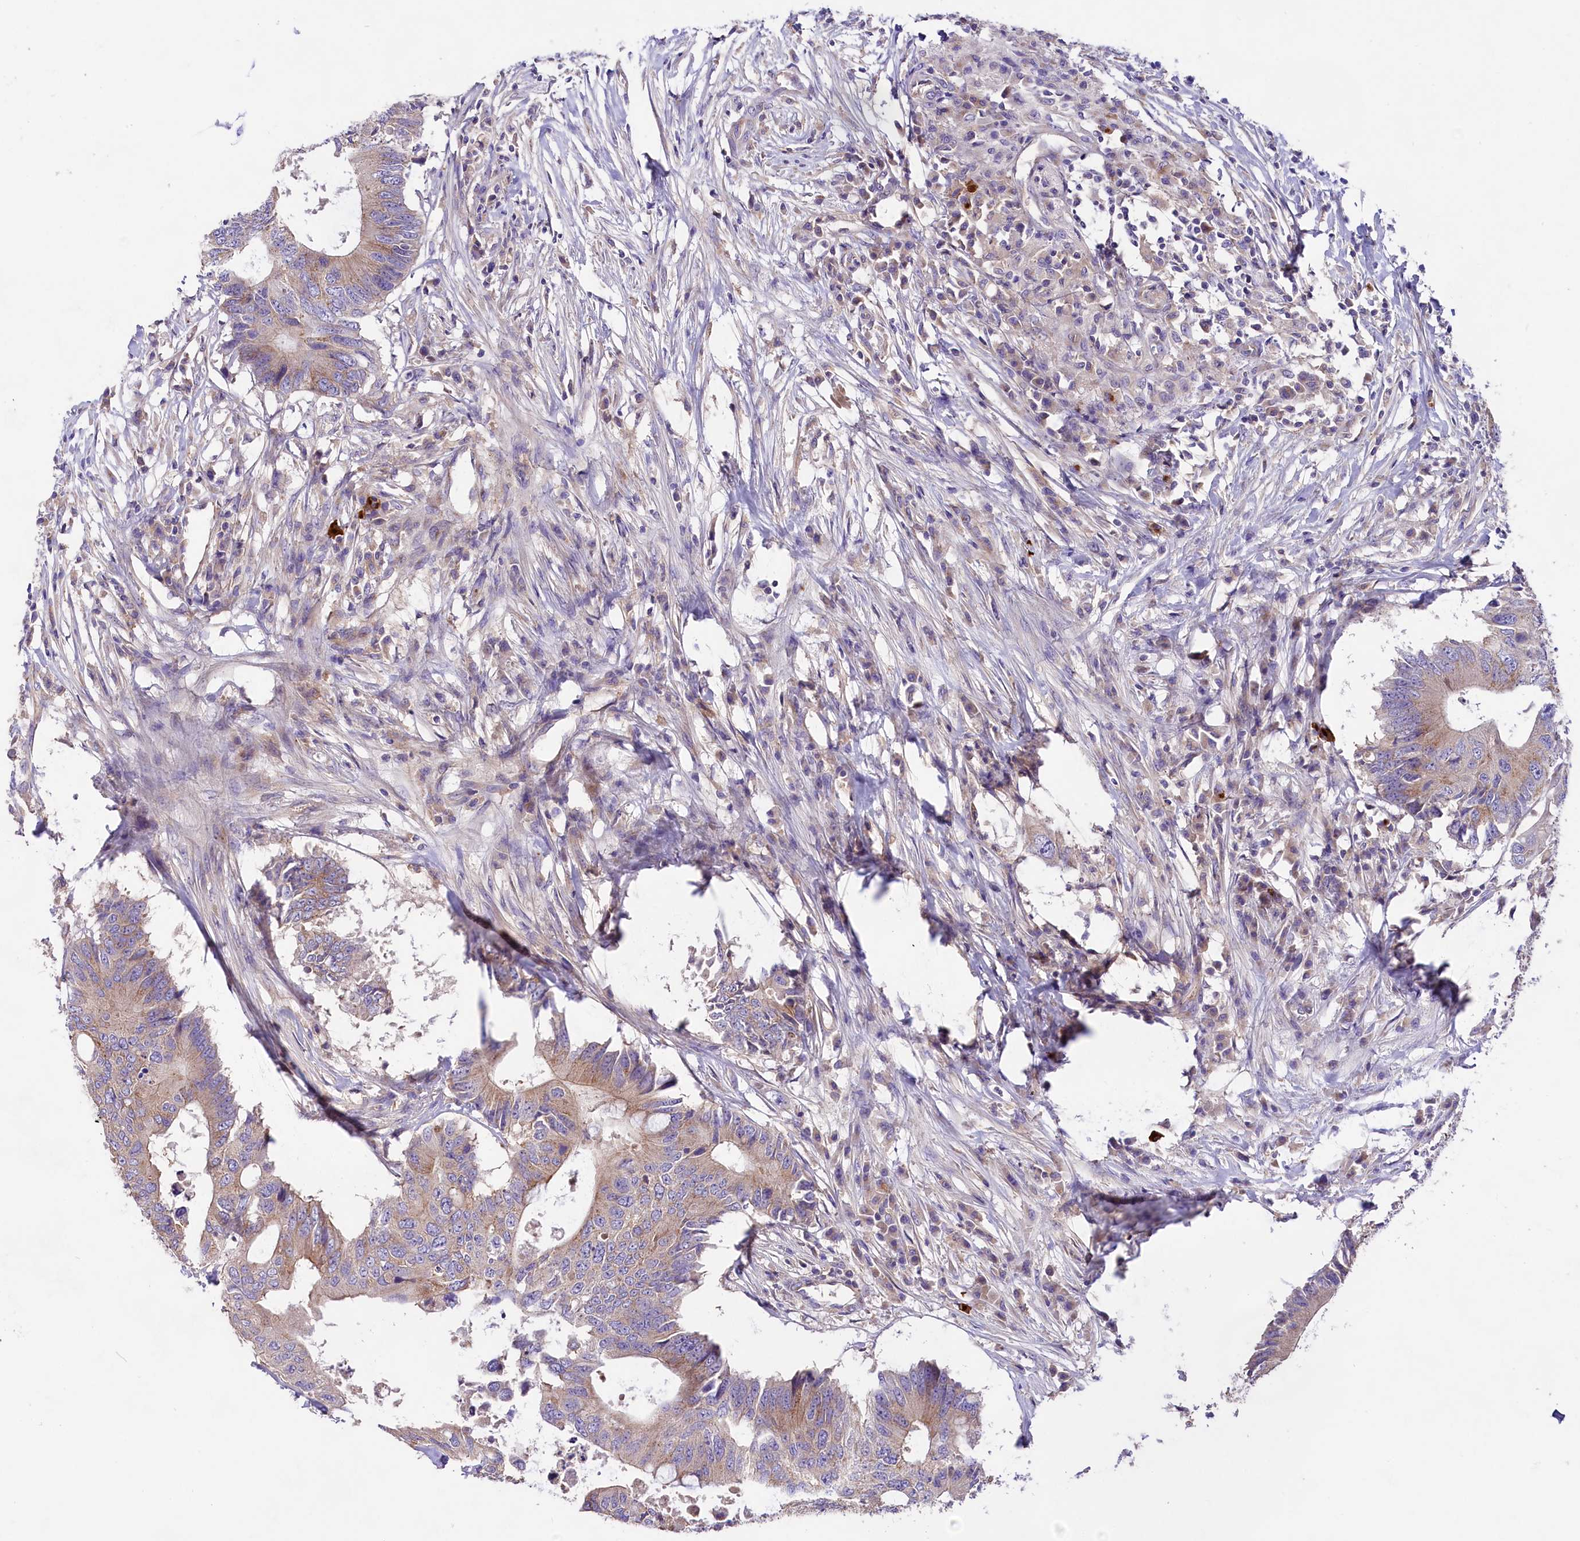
{"staining": {"intensity": "weak", "quantity": "25%-75%", "location": "cytoplasmic/membranous"}, "tissue": "colorectal cancer", "cell_type": "Tumor cells", "image_type": "cancer", "snomed": [{"axis": "morphology", "description": "Adenocarcinoma, NOS"}, {"axis": "topography", "description": "Colon"}], "caption": "About 25%-75% of tumor cells in adenocarcinoma (colorectal) show weak cytoplasmic/membranous protein staining as visualized by brown immunohistochemical staining.", "gene": "PEMT", "patient": {"sex": "male", "age": 71}}